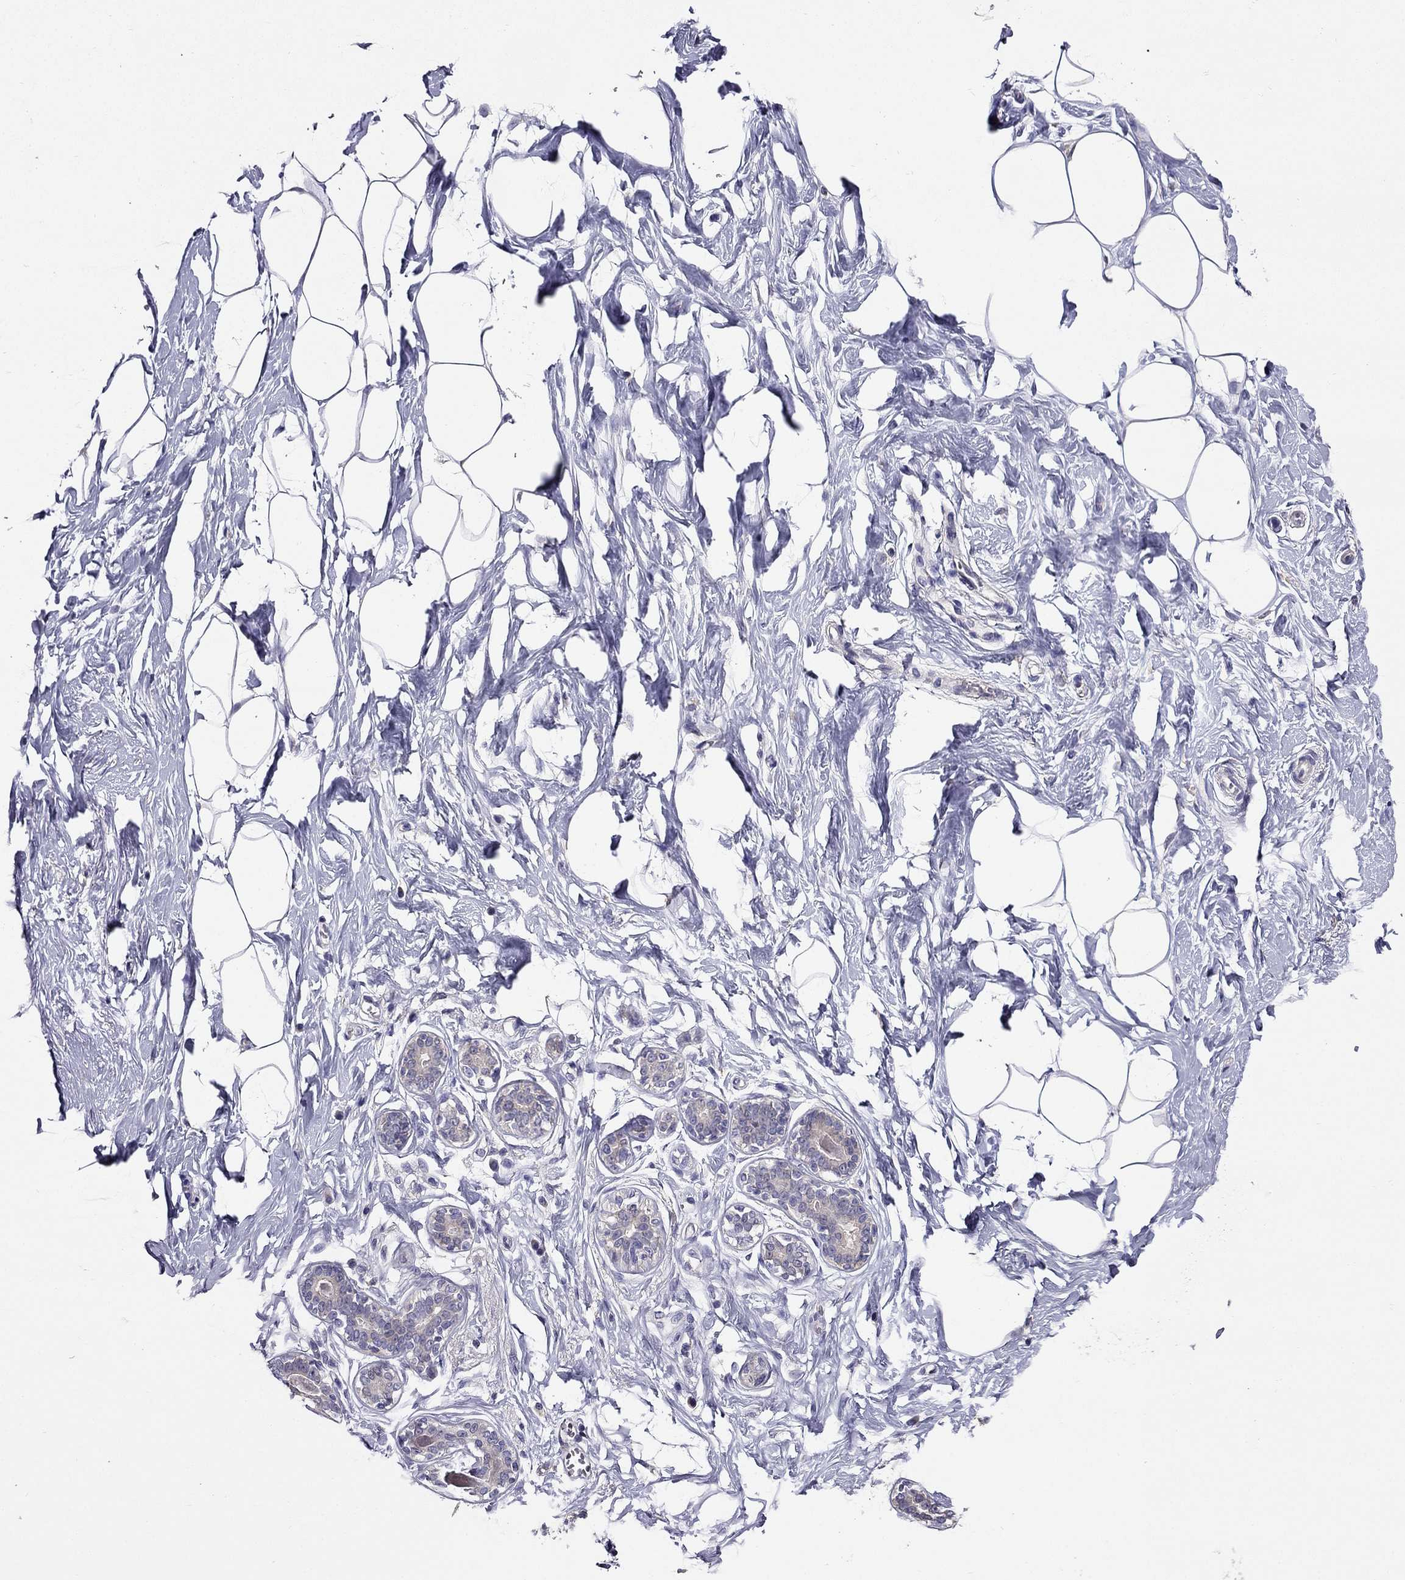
{"staining": {"intensity": "negative", "quantity": "none", "location": "none"}, "tissue": "breast", "cell_type": "Adipocytes", "image_type": "normal", "snomed": [{"axis": "morphology", "description": "Normal tissue, NOS"}, {"axis": "morphology", "description": "Lobular carcinoma, in situ"}, {"axis": "topography", "description": "Breast"}], "caption": "Adipocytes show no significant staining in unremarkable breast.", "gene": "AS3MT", "patient": {"sex": "female", "age": 35}}